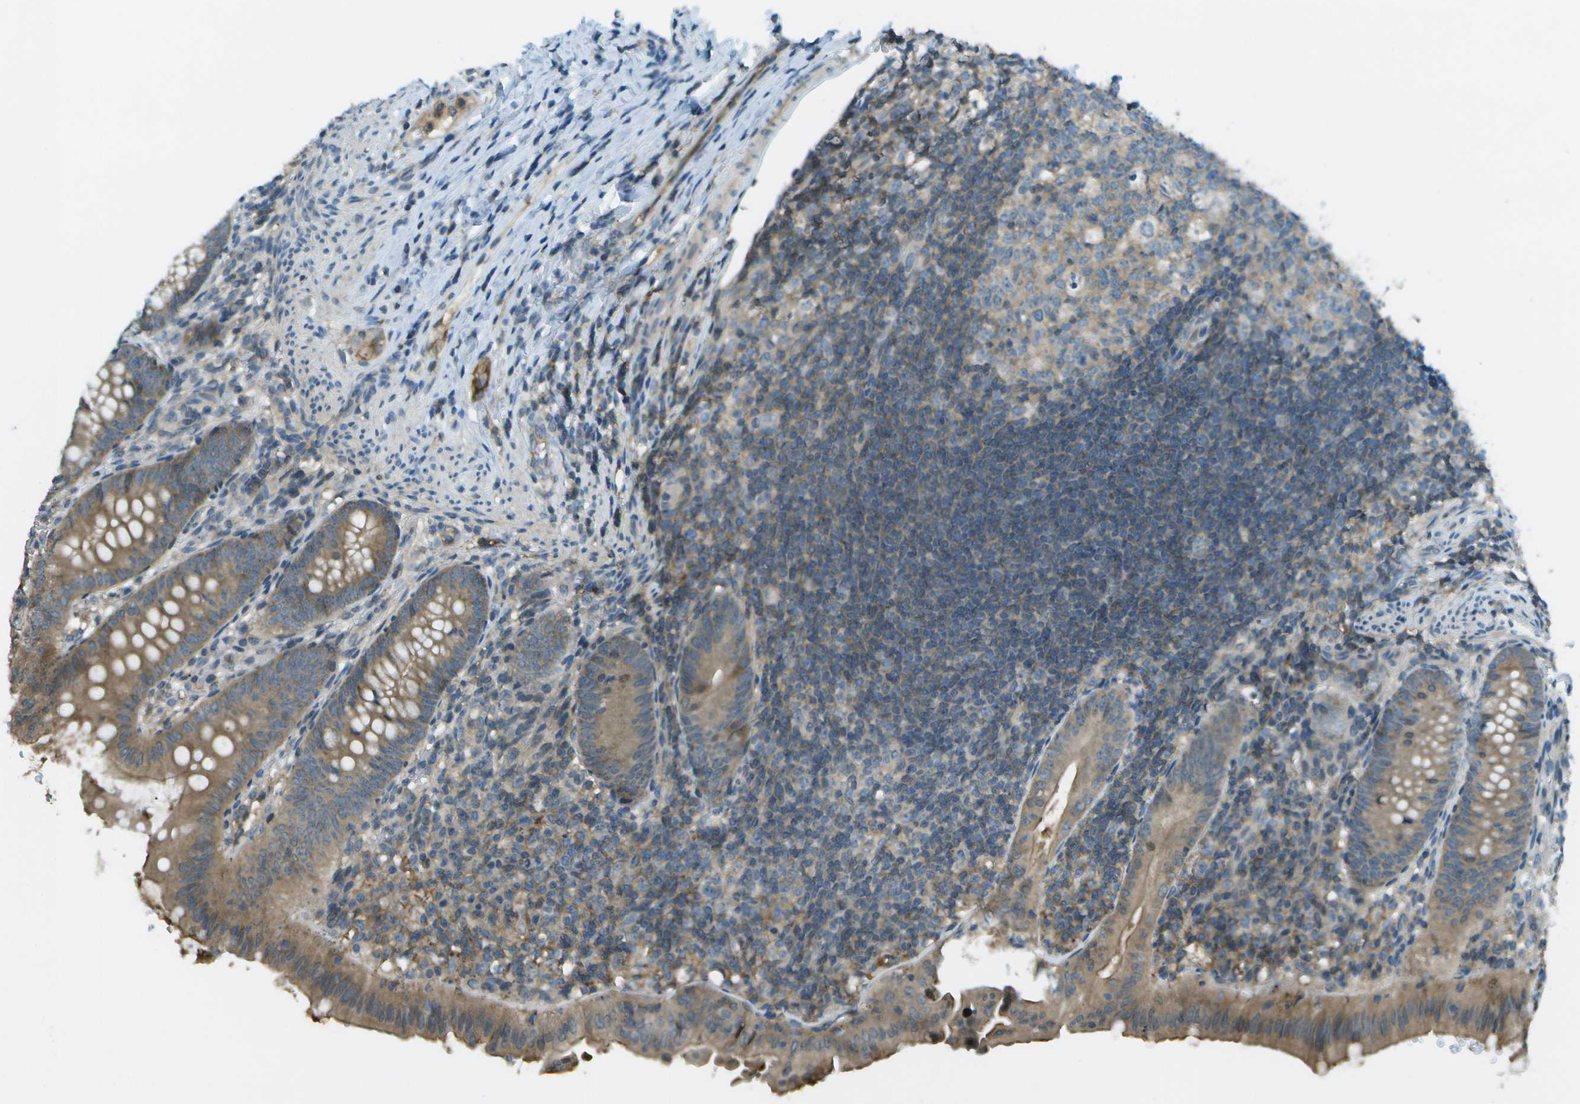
{"staining": {"intensity": "moderate", "quantity": ">75%", "location": "cytoplasmic/membranous"}, "tissue": "appendix", "cell_type": "Glandular cells", "image_type": "normal", "snomed": [{"axis": "morphology", "description": "Normal tissue, NOS"}, {"axis": "topography", "description": "Appendix"}], "caption": "DAB immunohistochemical staining of benign human appendix exhibits moderate cytoplasmic/membranous protein positivity in about >75% of glandular cells.", "gene": "LRRC66", "patient": {"sex": "male", "age": 1}}